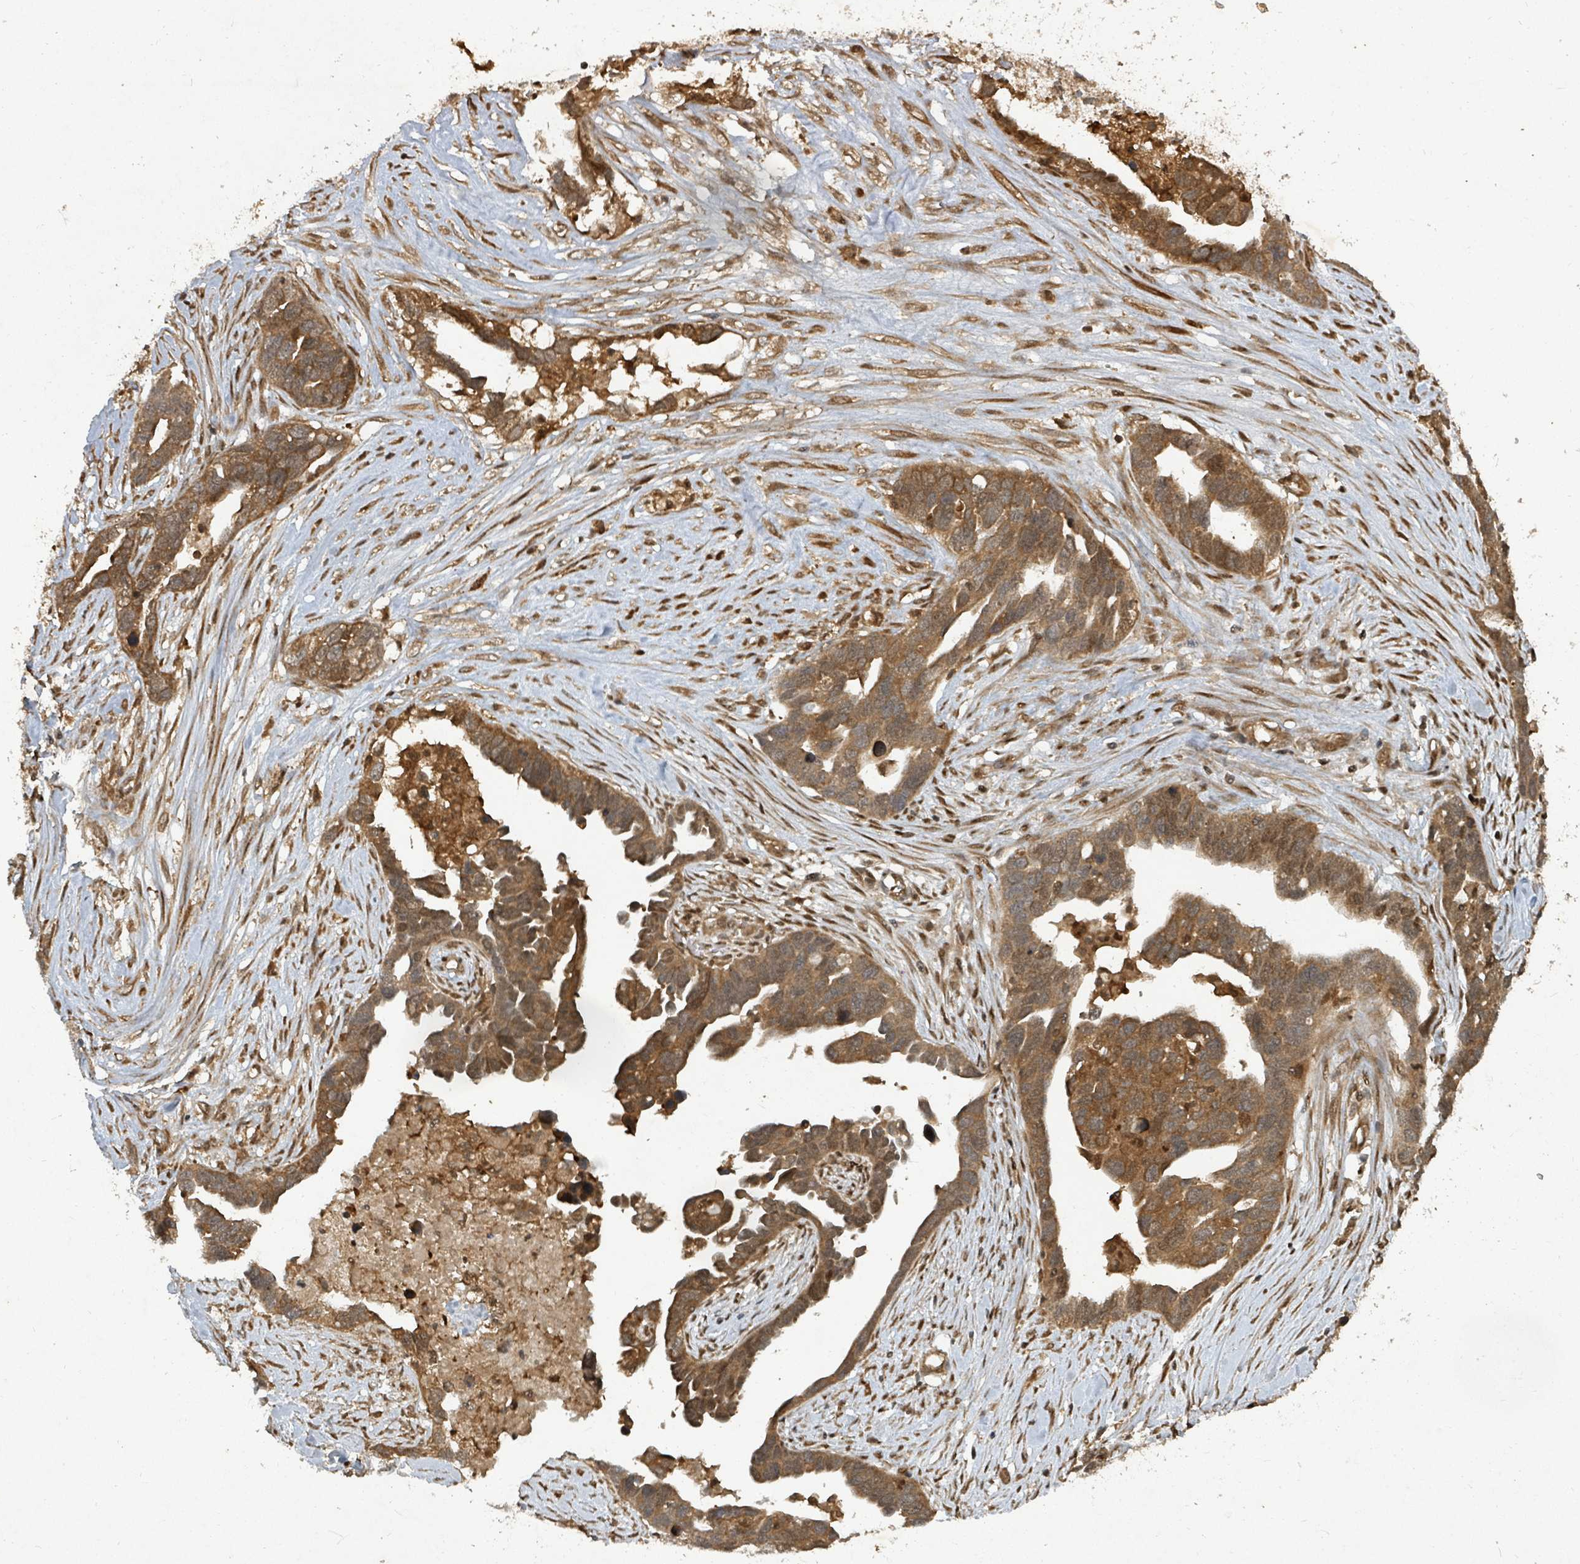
{"staining": {"intensity": "moderate", "quantity": ">75%", "location": "cytoplasmic/membranous,nuclear"}, "tissue": "ovarian cancer", "cell_type": "Tumor cells", "image_type": "cancer", "snomed": [{"axis": "morphology", "description": "Cystadenocarcinoma, serous, NOS"}, {"axis": "topography", "description": "Ovary"}], "caption": "An IHC photomicrograph of neoplastic tissue is shown. Protein staining in brown shows moderate cytoplasmic/membranous and nuclear positivity in ovarian cancer (serous cystadenocarcinoma) within tumor cells. The protein of interest is shown in brown color, while the nuclei are stained blue.", "gene": "KDM4E", "patient": {"sex": "female", "age": 54}}